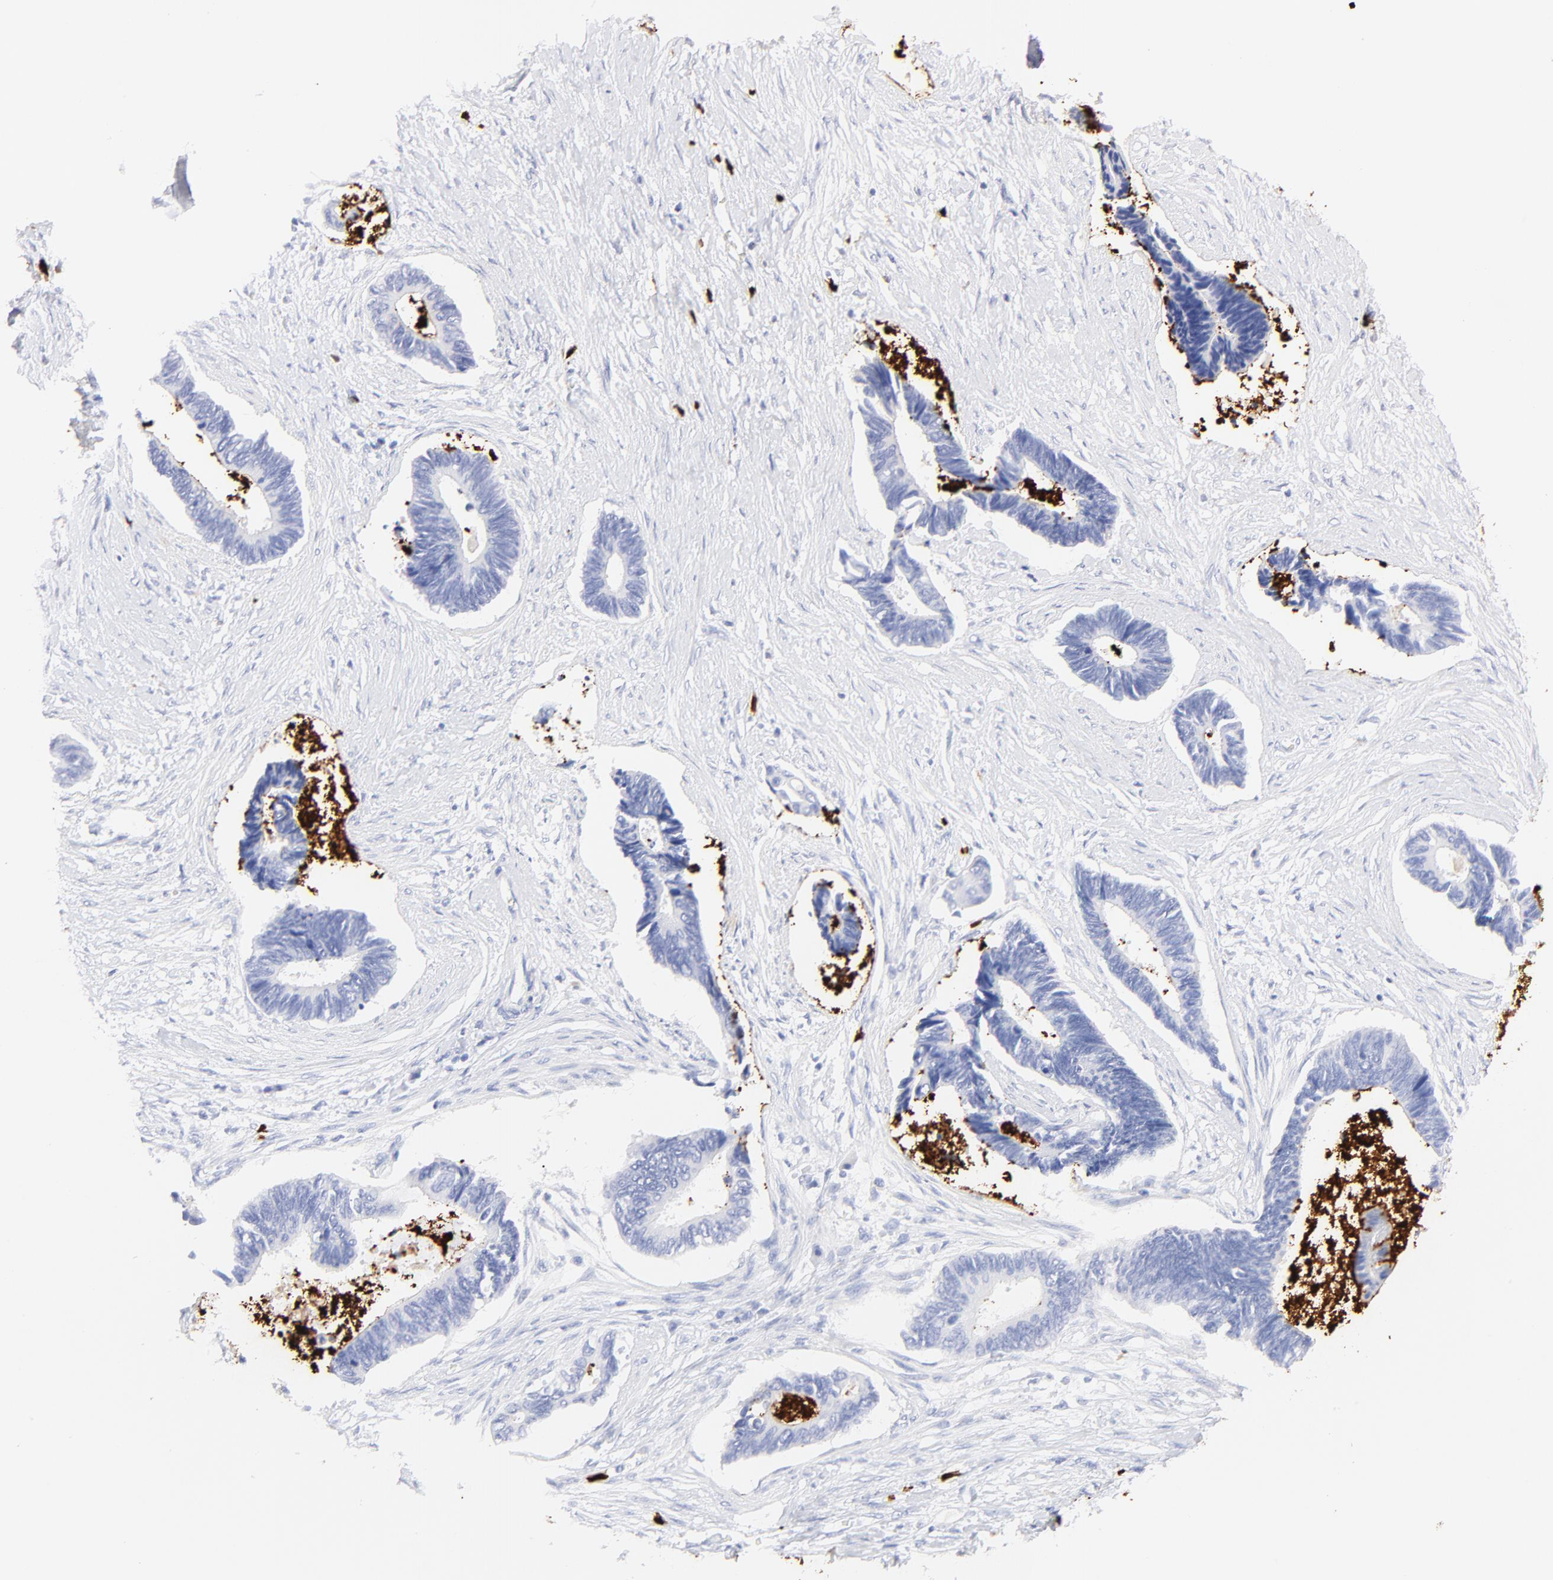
{"staining": {"intensity": "negative", "quantity": "none", "location": "none"}, "tissue": "pancreatic cancer", "cell_type": "Tumor cells", "image_type": "cancer", "snomed": [{"axis": "morphology", "description": "Adenocarcinoma, NOS"}, {"axis": "topography", "description": "Pancreas"}], "caption": "Immunohistochemical staining of pancreatic adenocarcinoma reveals no significant staining in tumor cells.", "gene": "S100A12", "patient": {"sex": "female", "age": 70}}